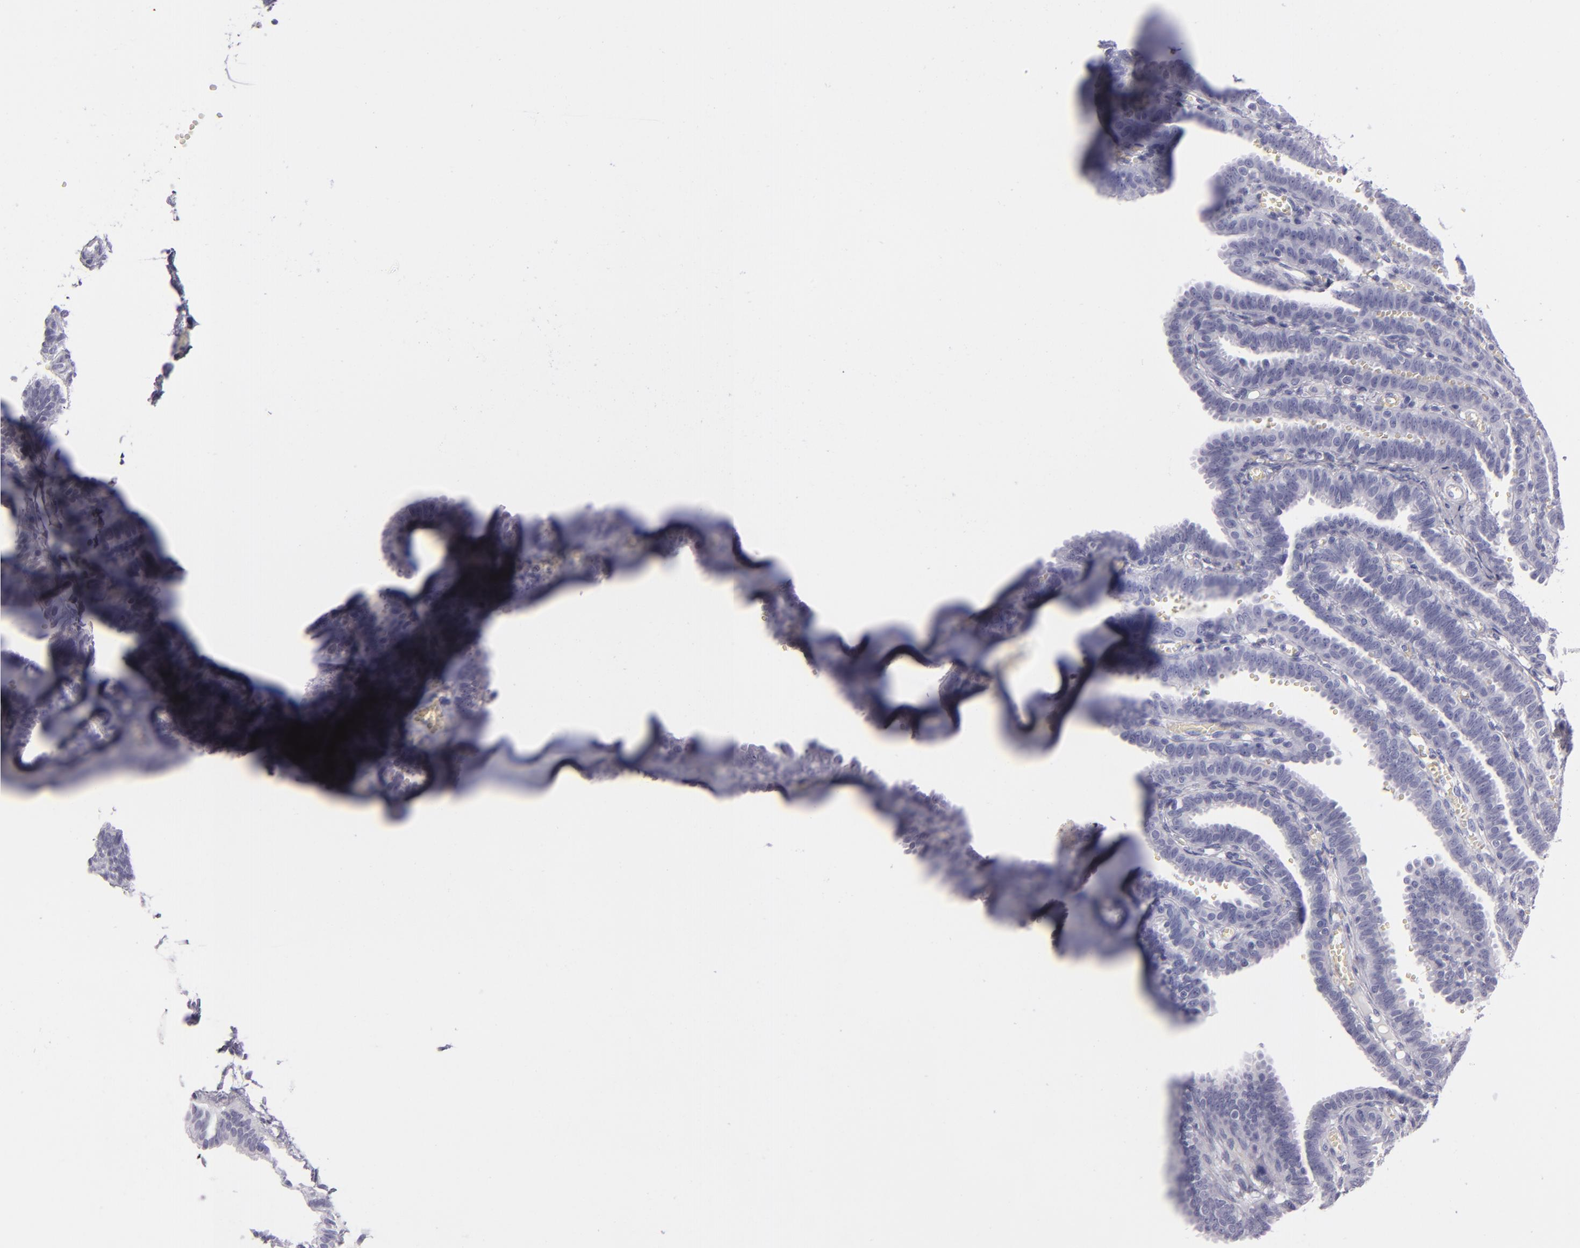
{"staining": {"intensity": "negative", "quantity": "none", "location": "none"}, "tissue": "fallopian tube", "cell_type": "Glandular cells", "image_type": "normal", "snomed": [{"axis": "morphology", "description": "Normal tissue, NOS"}, {"axis": "topography", "description": "Fallopian tube"}], "caption": "A high-resolution micrograph shows IHC staining of benign fallopian tube, which exhibits no significant staining in glandular cells.", "gene": "PVALB", "patient": {"sex": "female", "age": 29}}